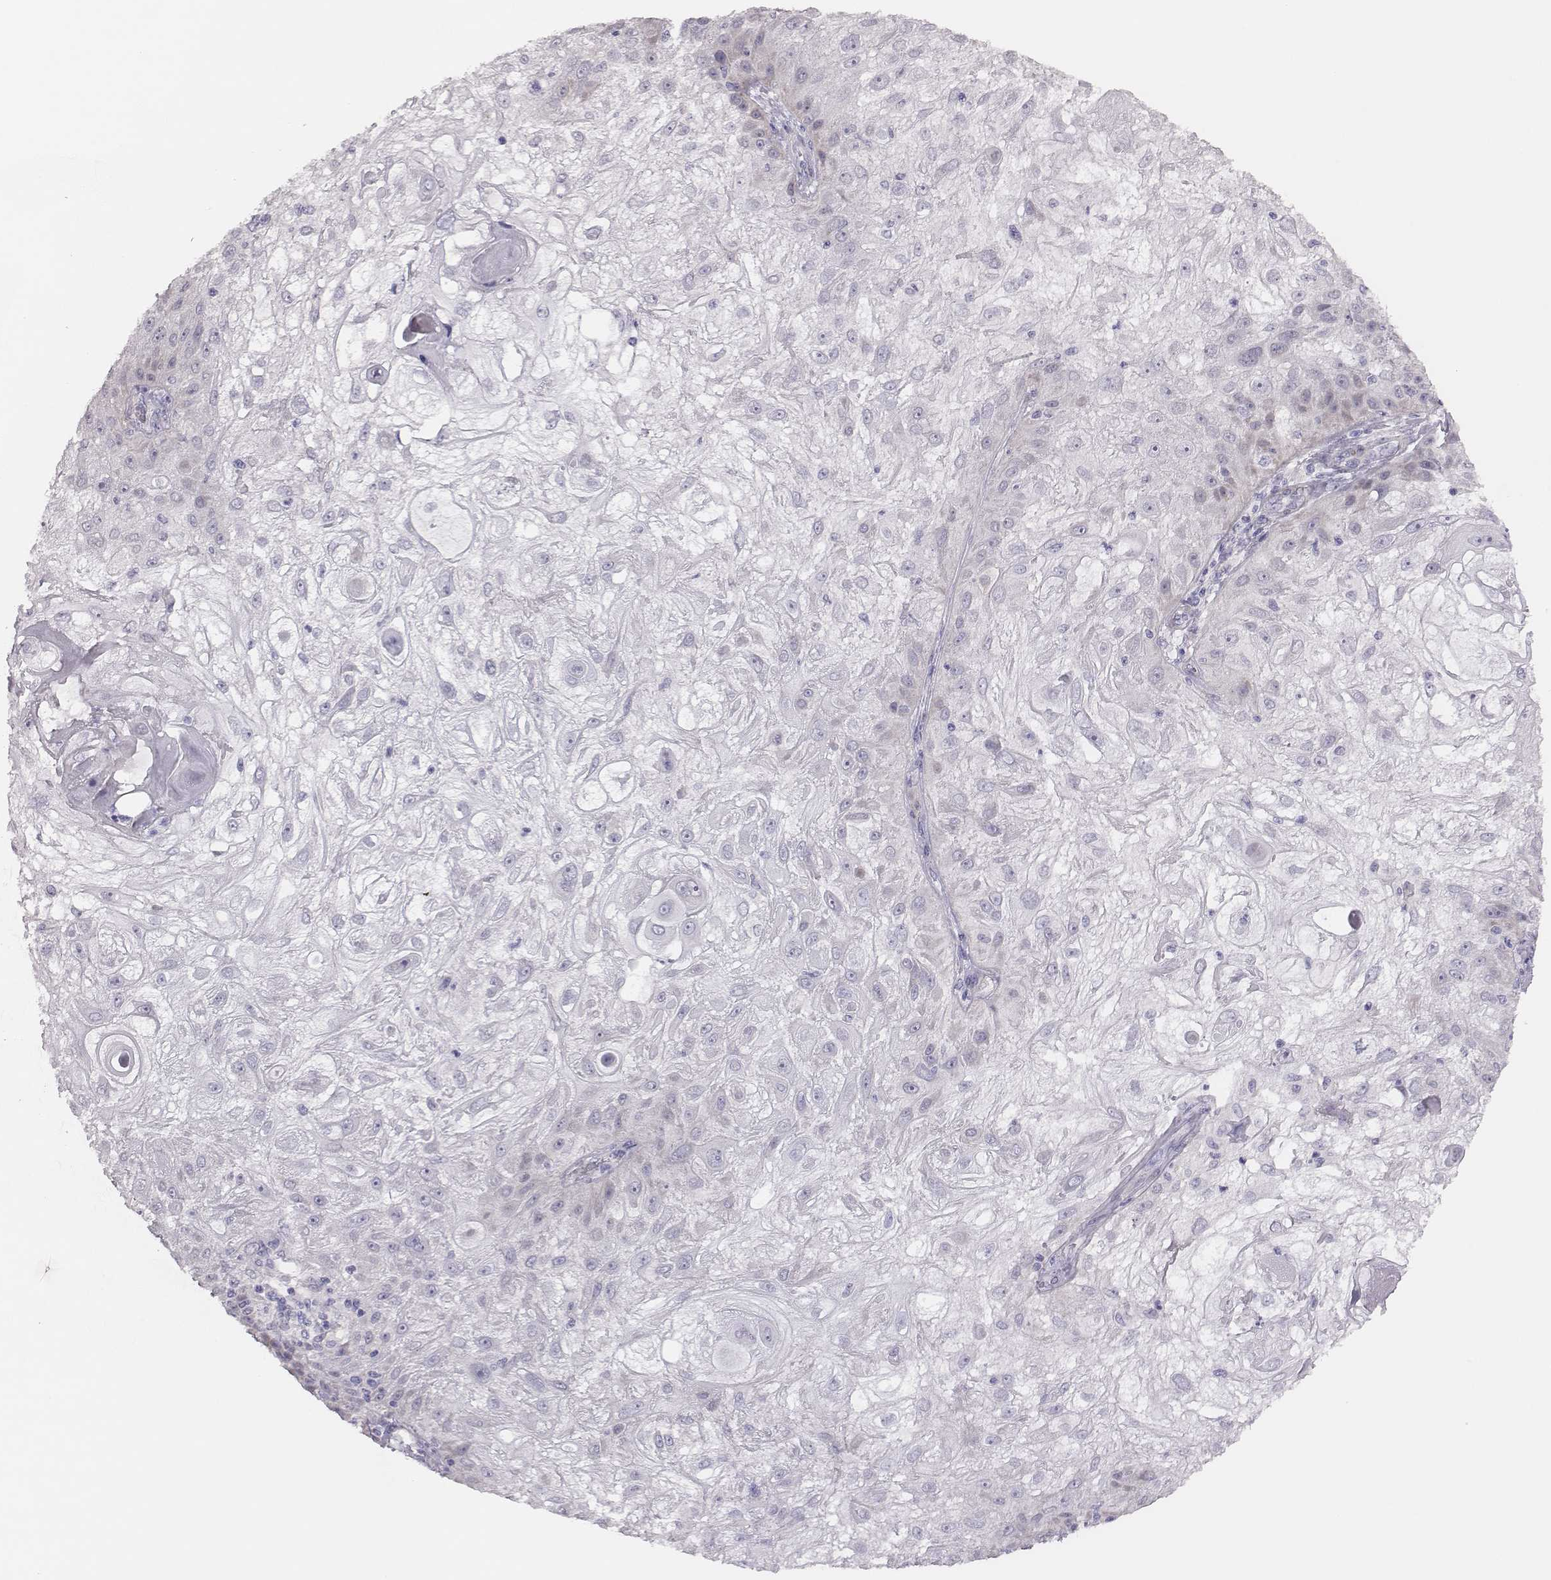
{"staining": {"intensity": "weak", "quantity": "<25%", "location": "cytoplasmic/membranous"}, "tissue": "skin cancer", "cell_type": "Tumor cells", "image_type": "cancer", "snomed": [{"axis": "morphology", "description": "Normal tissue, NOS"}, {"axis": "morphology", "description": "Squamous cell carcinoma, NOS"}, {"axis": "topography", "description": "Skin"}], "caption": "High magnification brightfield microscopy of squamous cell carcinoma (skin) stained with DAB (brown) and counterstained with hematoxylin (blue): tumor cells show no significant staining.", "gene": "SCML2", "patient": {"sex": "female", "age": 83}}